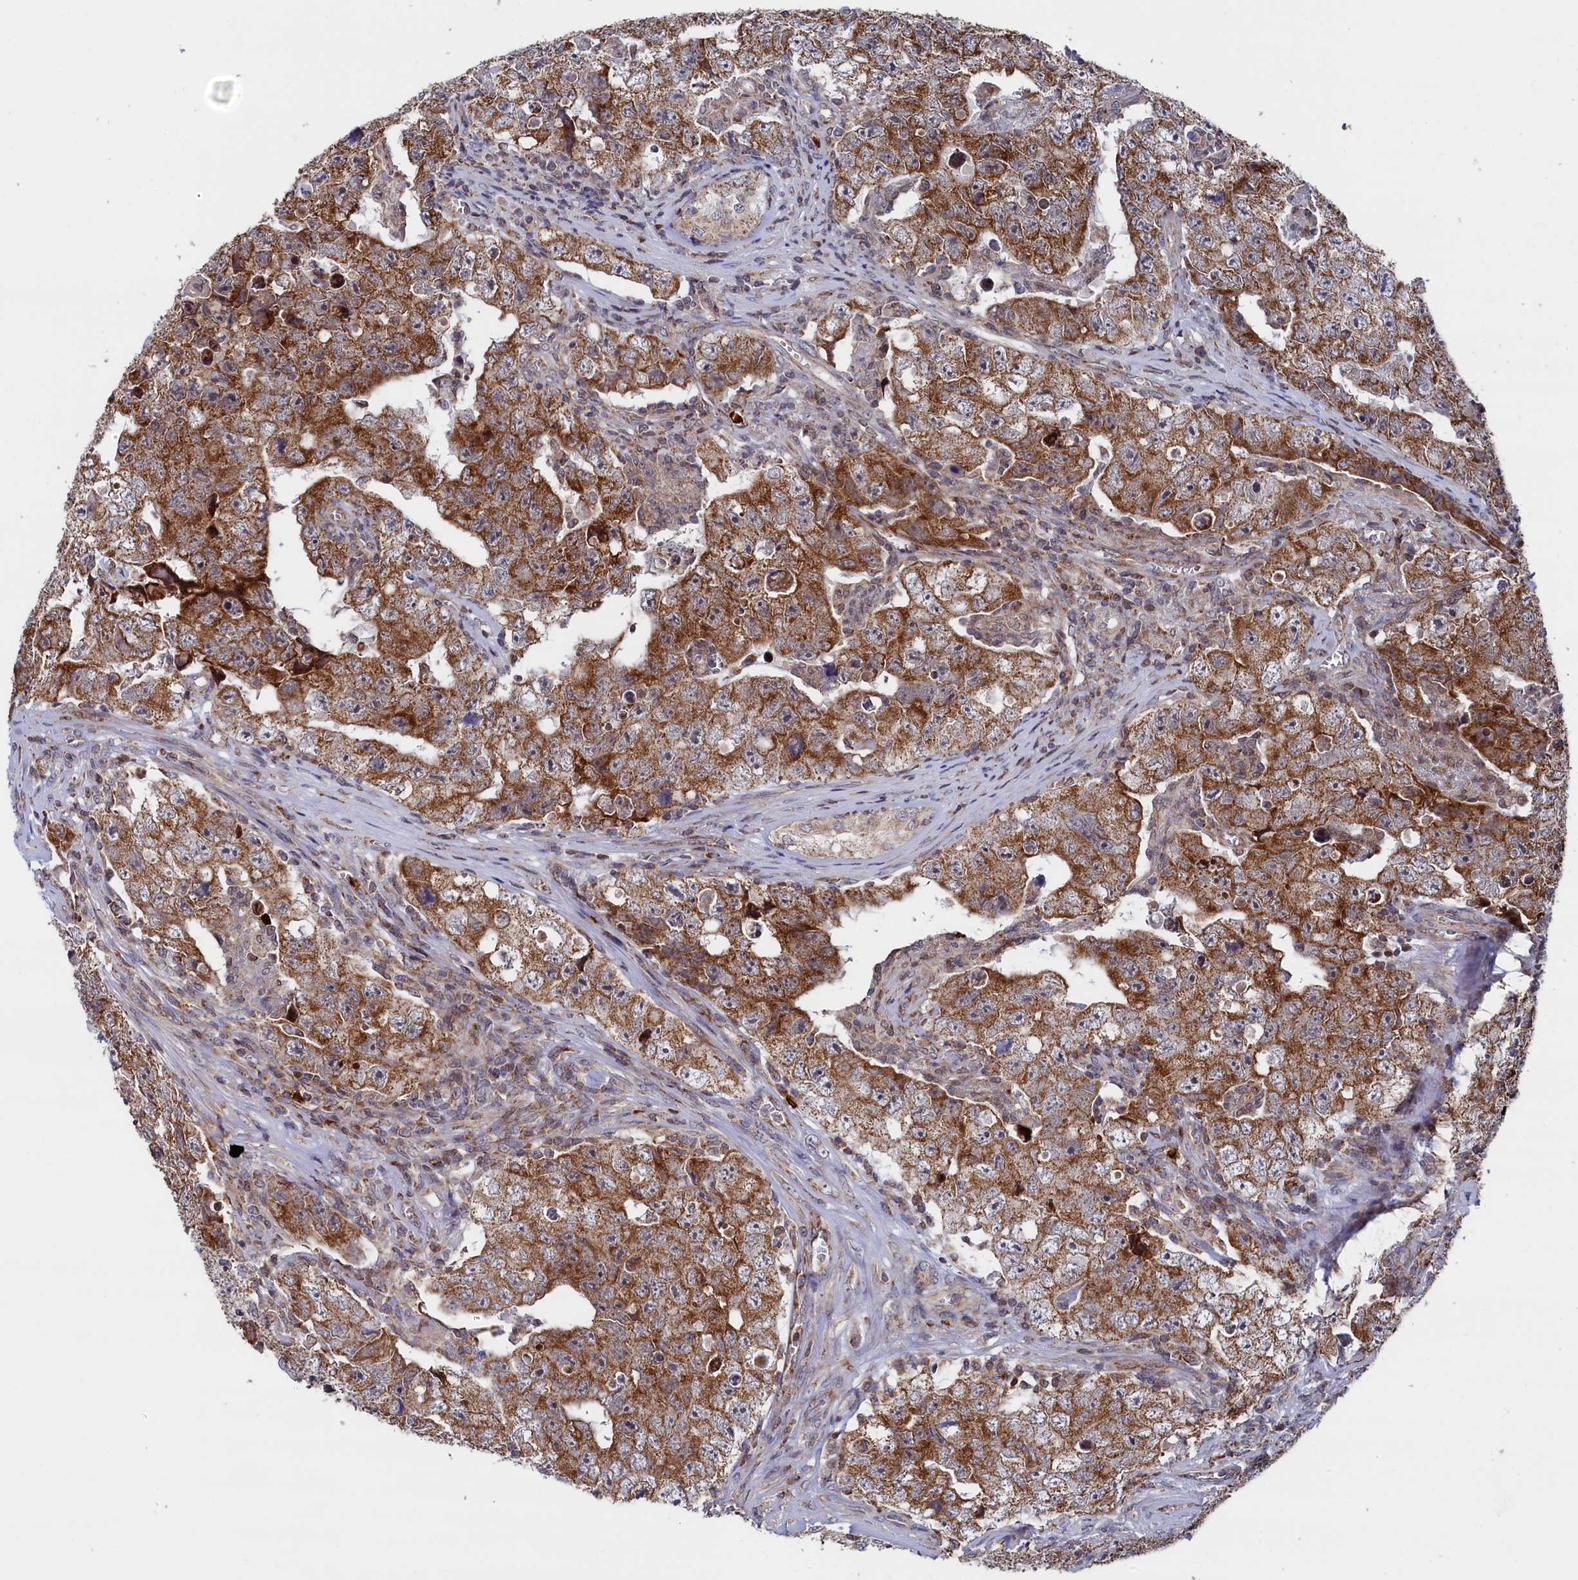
{"staining": {"intensity": "moderate", "quantity": ">75%", "location": "cytoplasmic/membranous"}, "tissue": "testis cancer", "cell_type": "Tumor cells", "image_type": "cancer", "snomed": [{"axis": "morphology", "description": "Carcinoma, Embryonal, NOS"}, {"axis": "topography", "description": "Testis"}], "caption": "Tumor cells exhibit medium levels of moderate cytoplasmic/membranous positivity in about >75% of cells in testis embryonal carcinoma. (DAB IHC with brightfield microscopy, high magnification).", "gene": "CHCHD1", "patient": {"sex": "male", "age": 17}}